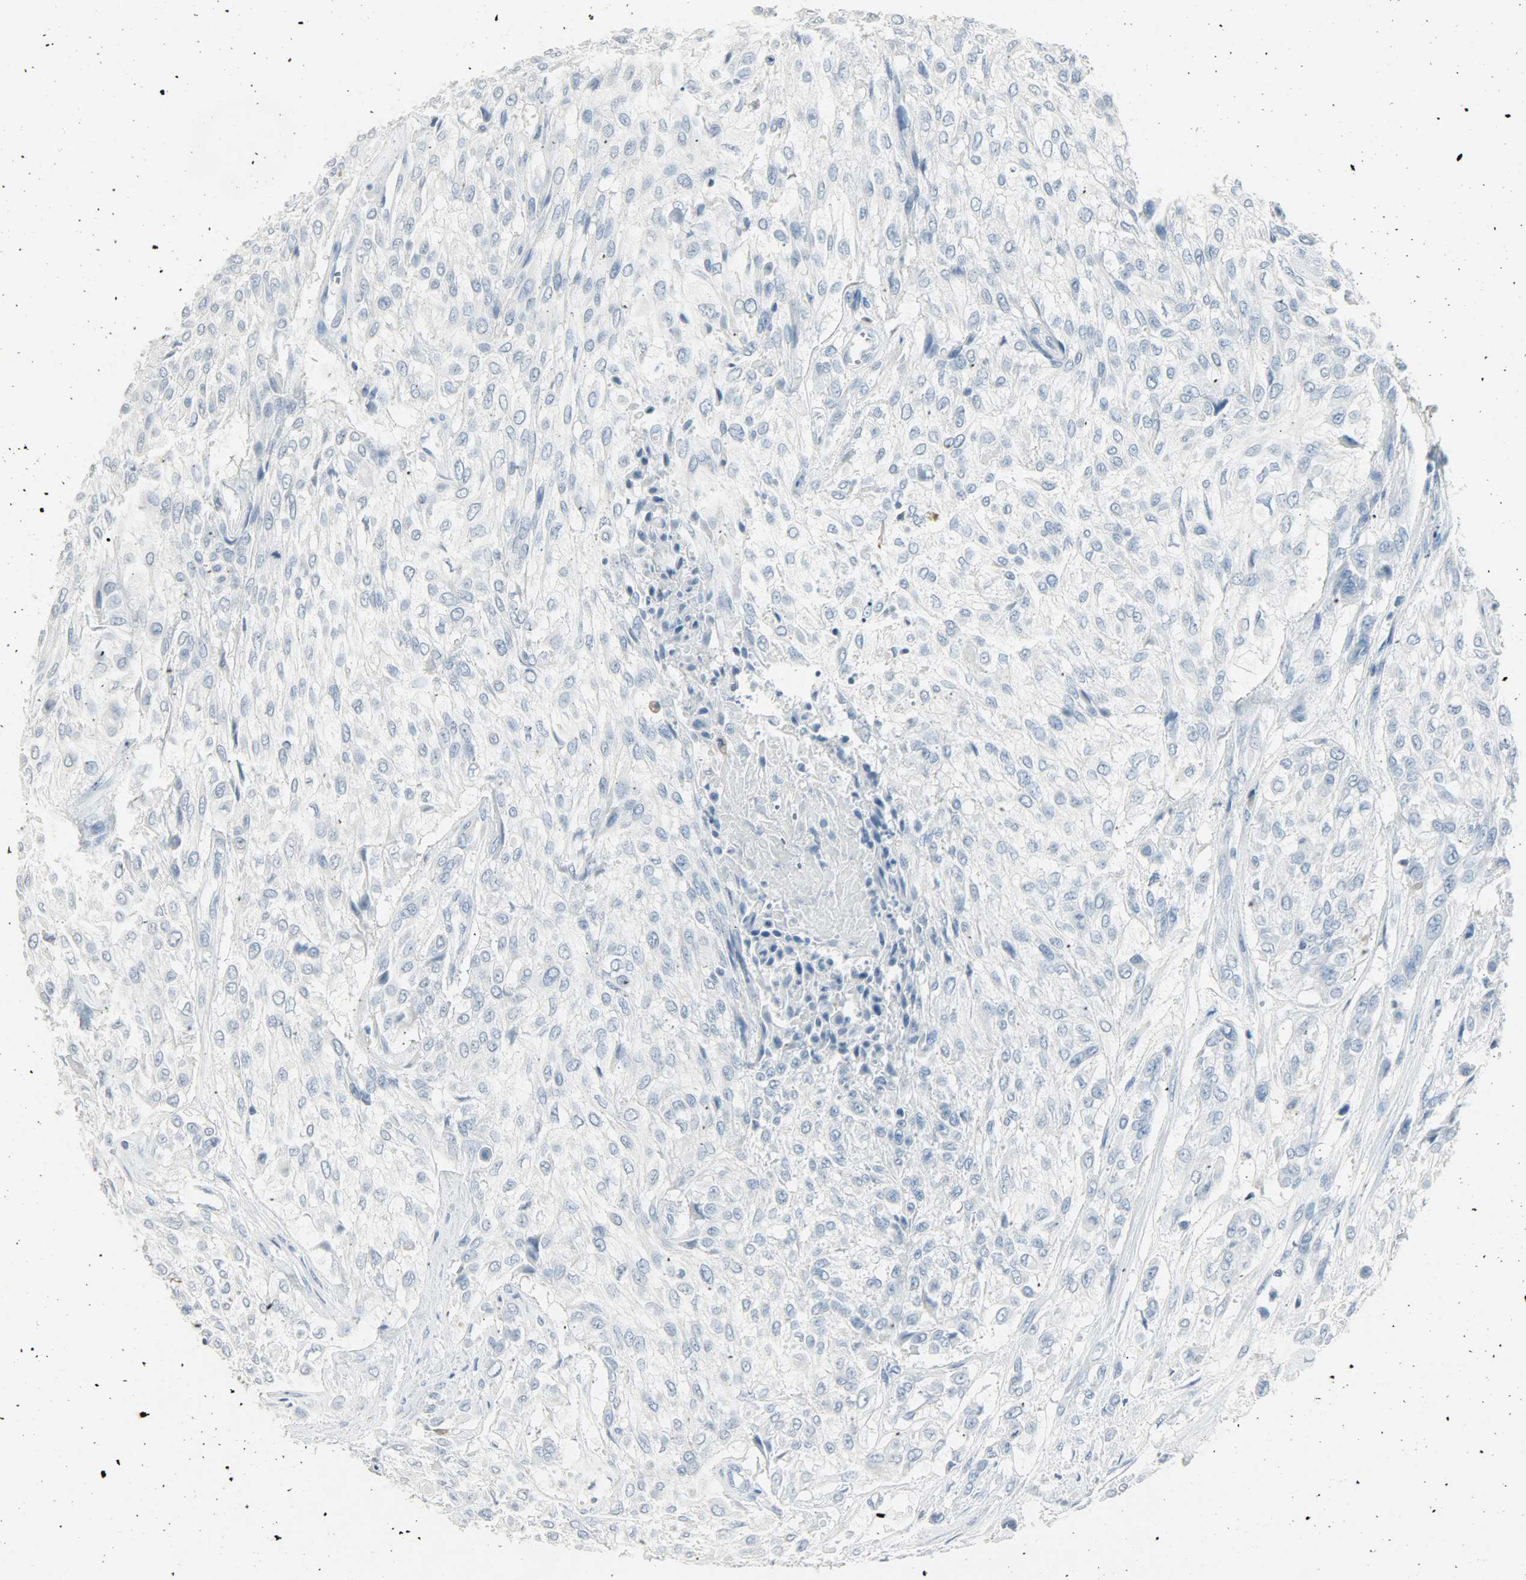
{"staining": {"intensity": "negative", "quantity": "none", "location": "none"}, "tissue": "urothelial cancer", "cell_type": "Tumor cells", "image_type": "cancer", "snomed": [{"axis": "morphology", "description": "Urothelial carcinoma, High grade"}, {"axis": "topography", "description": "Urinary bladder"}], "caption": "Protein analysis of urothelial cancer shows no significant staining in tumor cells. (Stains: DAB (3,3'-diaminobenzidine) immunohistochemistry with hematoxylin counter stain, Microscopy: brightfield microscopy at high magnification).", "gene": "PTPN6", "patient": {"sex": "male", "age": 57}}